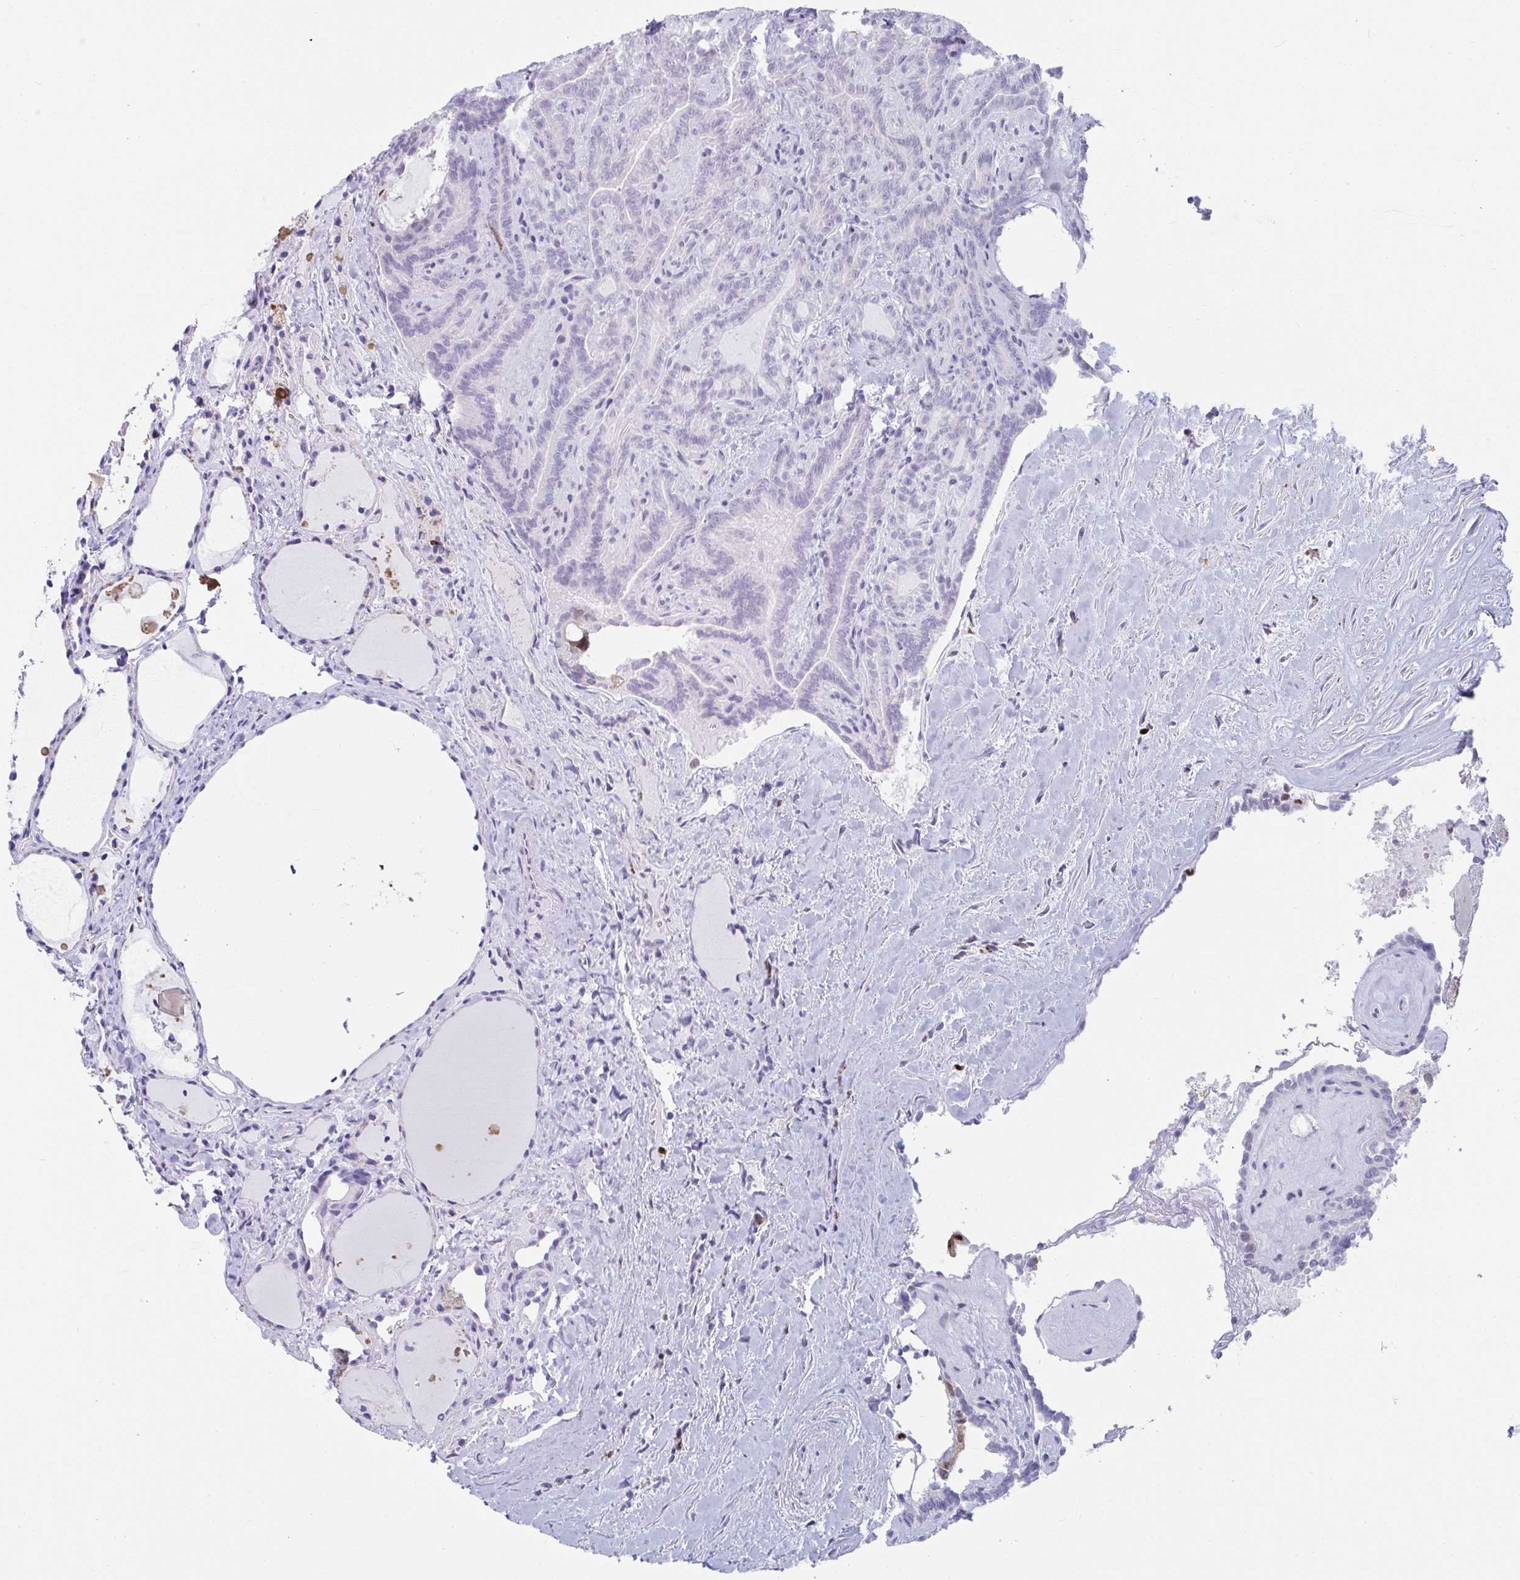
{"staining": {"intensity": "negative", "quantity": "none", "location": "none"}, "tissue": "thyroid cancer", "cell_type": "Tumor cells", "image_type": "cancer", "snomed": [{"axis": "morphology", "description": "Papillary adenocarcinoma, NOS"}, {"axis": "topography", "description": "Thyroid gland"}], "caption": "Thyroid papillary adenocarcinoma stained for a protein using immunohistochemistry reveals no expression tumor cells.", "gene": "ZNF586", "patient": {"sex": "female", "age": 21}}